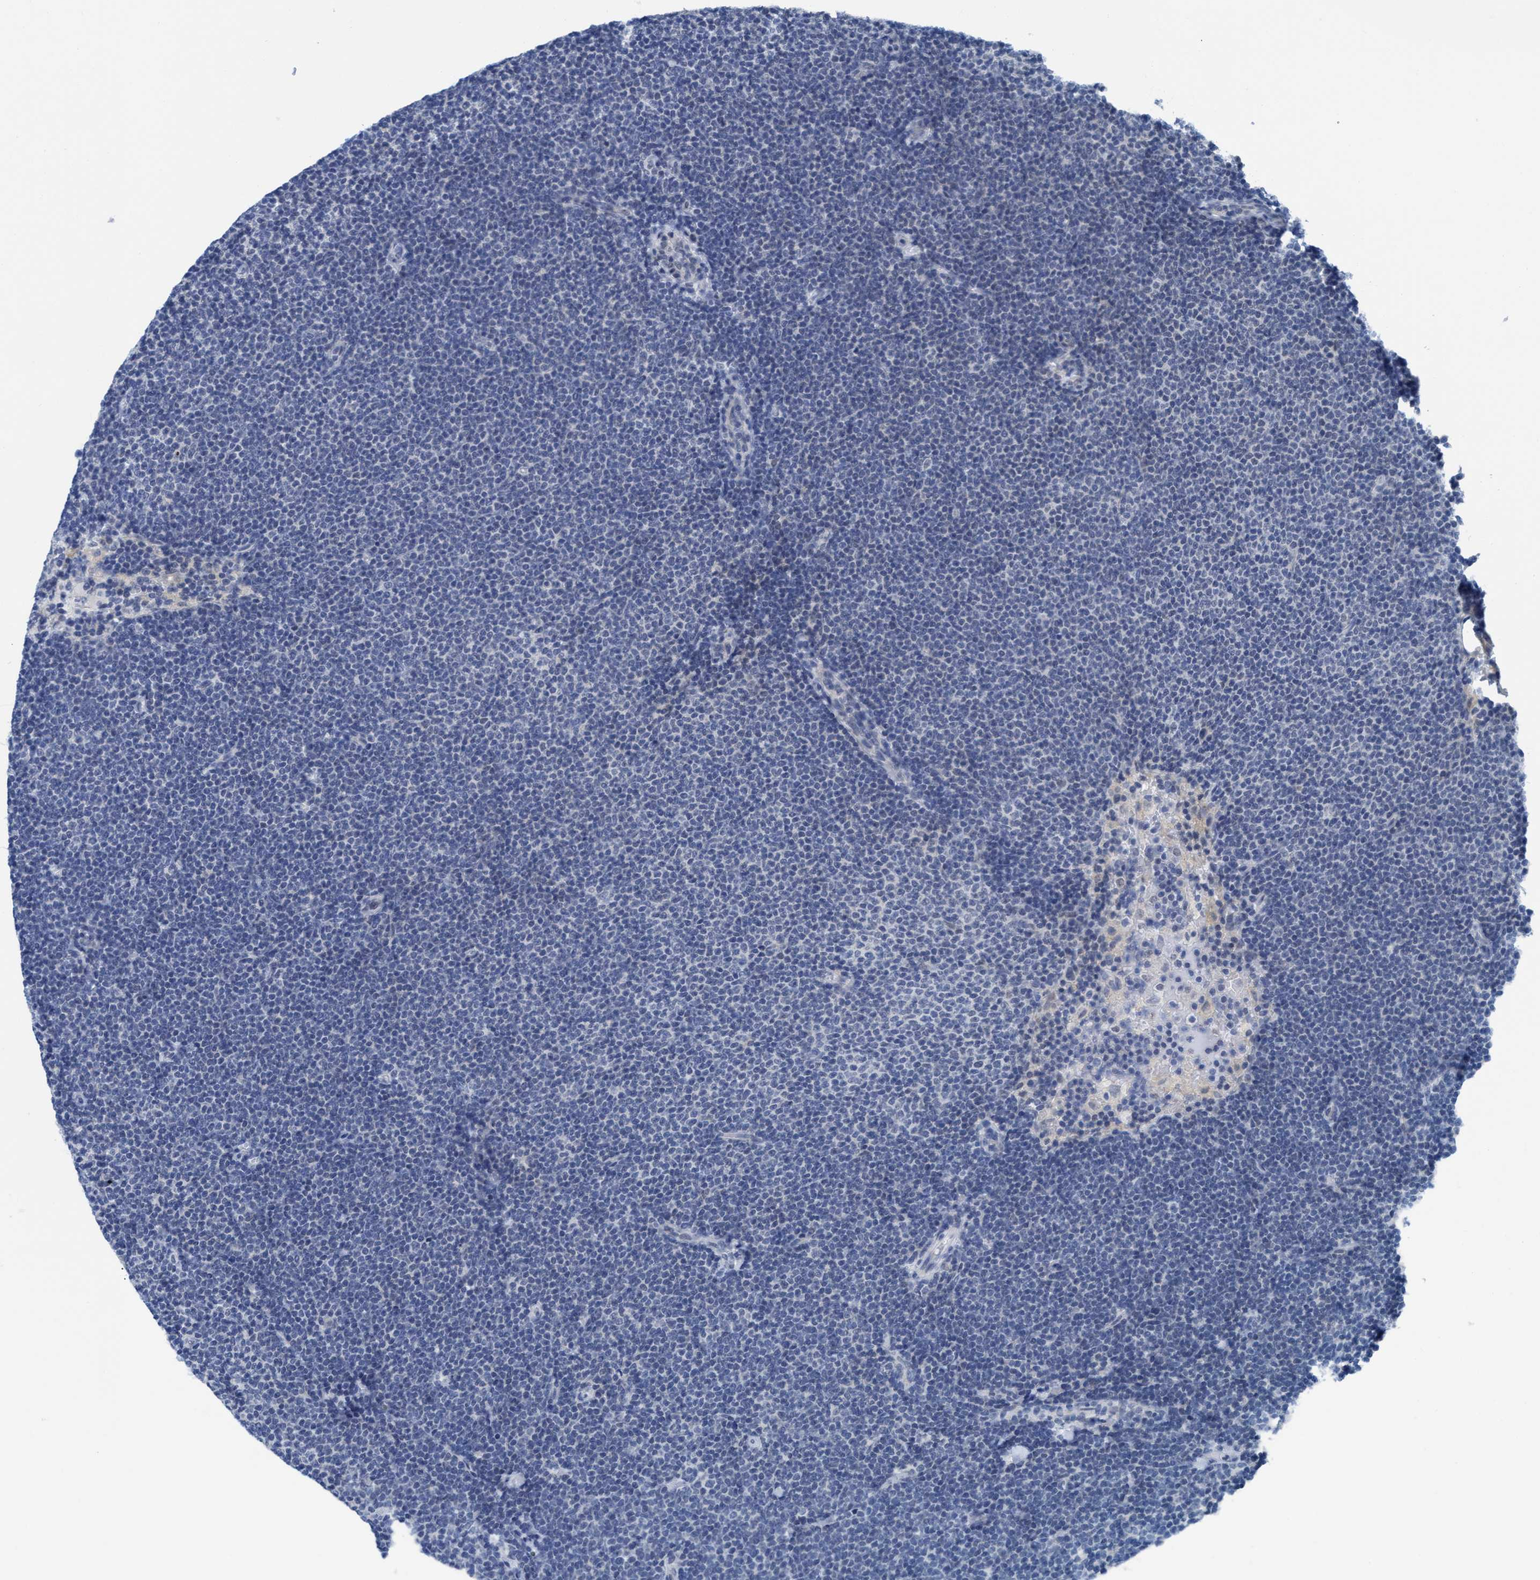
{"staining": {"intensity": "negative", "quantity": "none", "location": "none"}, "tissue": "lymphoma", "cell_type": "Tumor cells", "image_type": "cancer", "snomed": [{"axis": "morphology", "description": "Malignant lymphoma, non-Hodgkin's type, Low grade"}, {"axis": "topography", "description": "Lymph node"}], "caption": "The histopathology image shows no significant positivity in tumor cells of low-grade malignant lymphoma, non-Hodgkin's type. Brightfield microscopy of immunohistochemistry (IHC) stained with DAB (3,3'-diaminobenzidine) (brown) and hematoxylin (blue), captured at high magnification.", "gene": "DNAI1", "patient": {"sex": "female", "age": 53}}